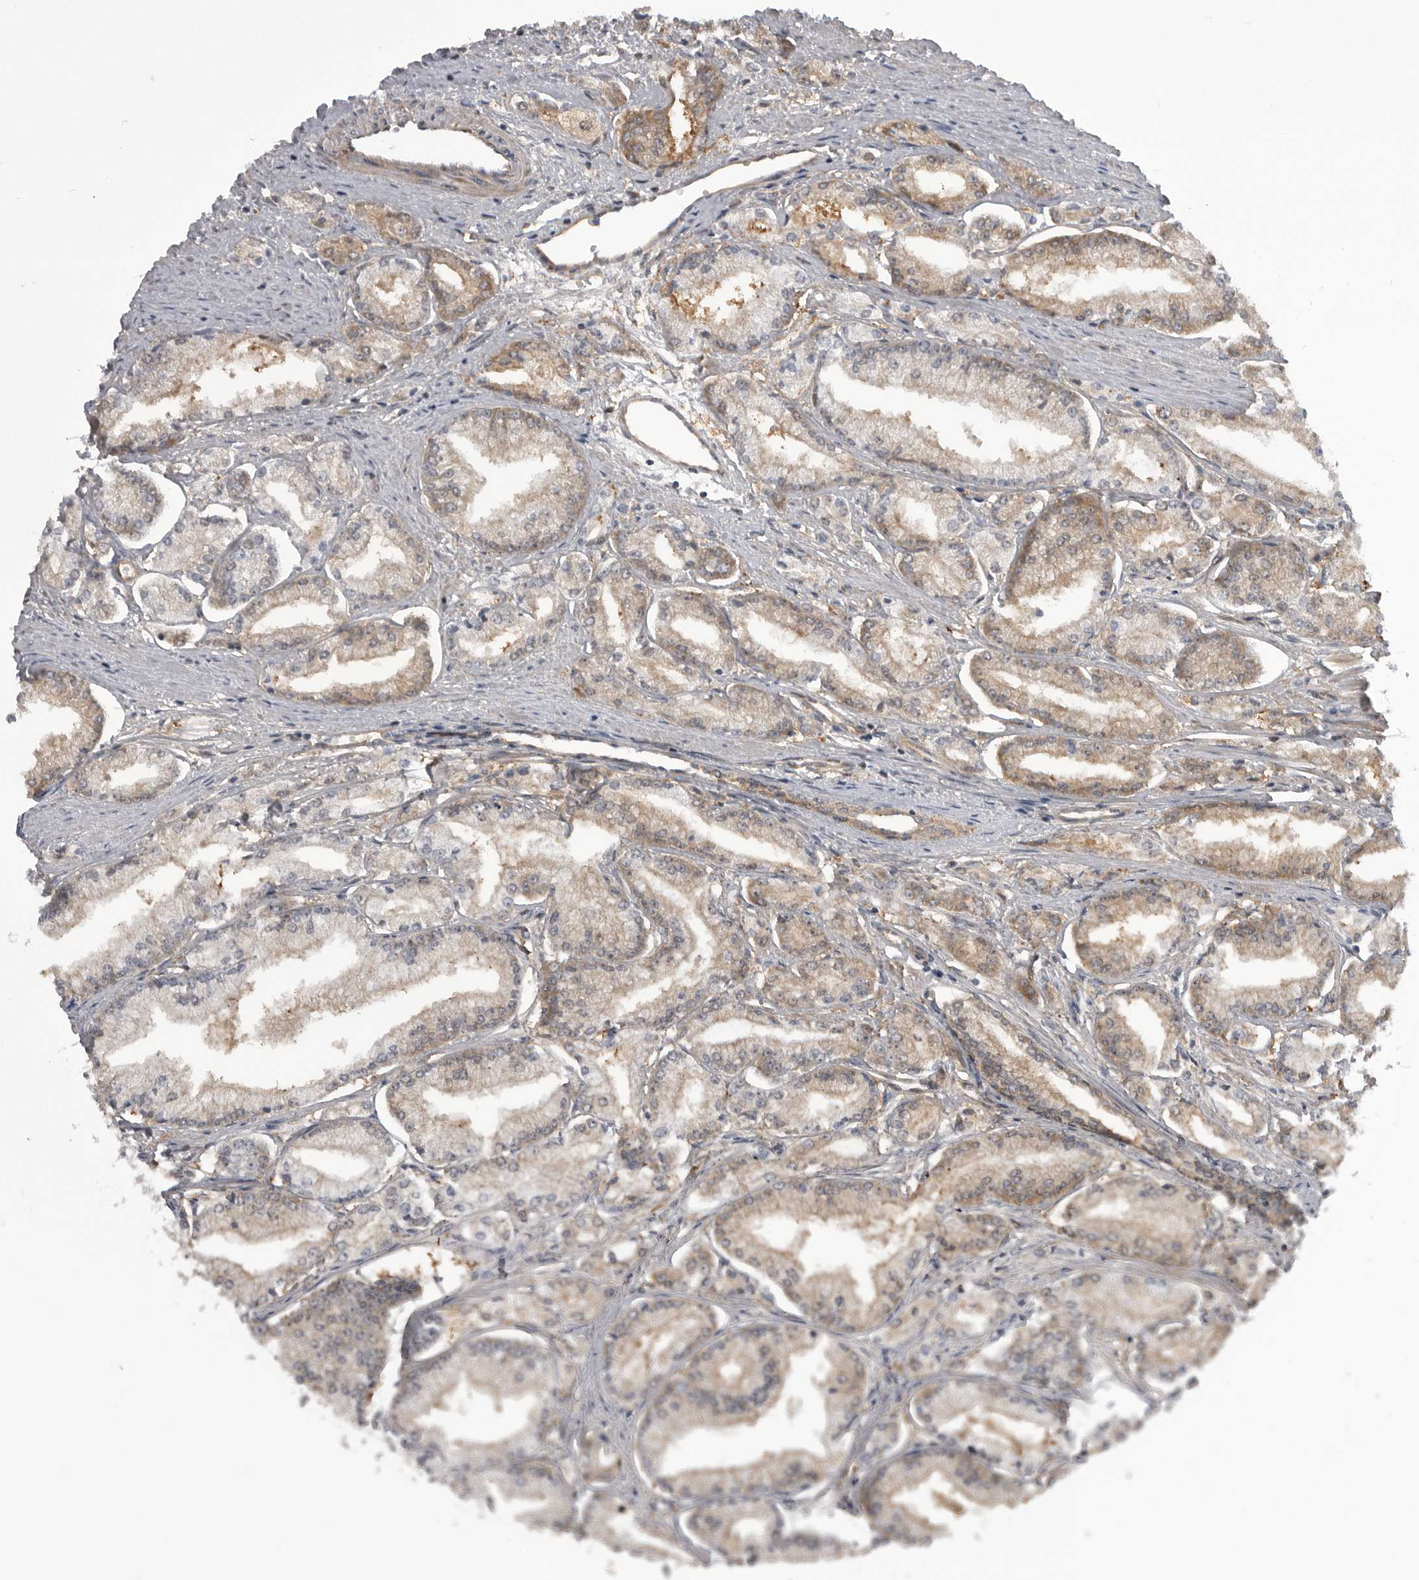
{"staining": {"intensity": "weak", "quantity": "25%-75%", "location": "cytoplasmic/membranous"}, "tissue": "prostate cancer", "cell_type": "Tumor cells", "image_type": "cancer", "snomed": [{"axis": "morphology", "description": "Adenocarcinoma, Low grade"}, {"axis": "topography", "description": "Prostate"}], "caption": "Immunohistochemical staining of human prostate cancer reveals low levels of weak cytoplasmic/membranous protein positivity in about 25%-75% of tumor cells. (DAB IHC, brown staining for protein, blue staining for nuclei).", "gene": "RAB3GAP2", "patient": {"sex": "male", "age": 52}}